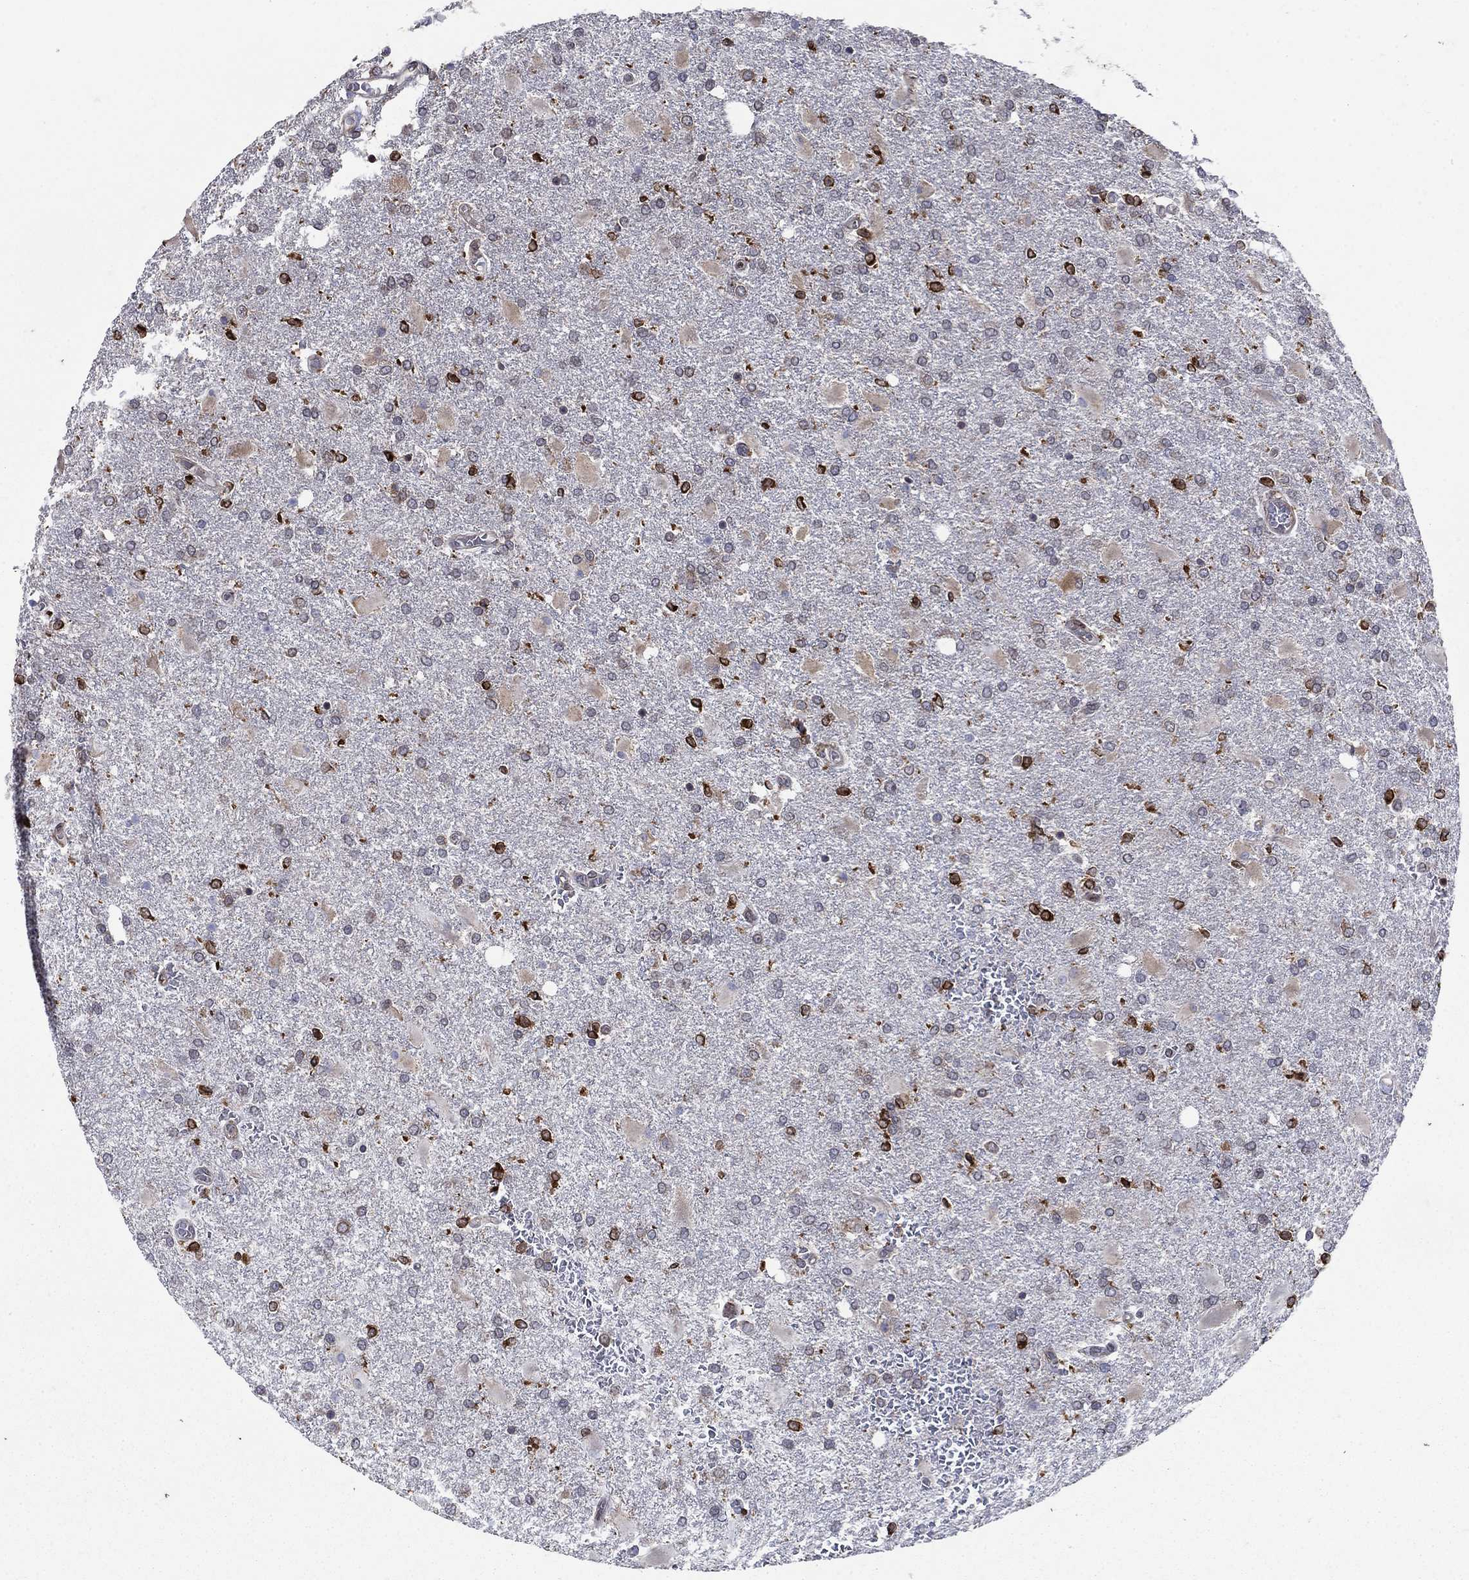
{"staining": {"intensity": "negative", "quantity": "none", "location": "none"}, "tissue": "glioma", "cell_type": "Tumor cells", "image_type": "cancer", "snomed": [{"axis": "morphology", "description": "Glioma, malignant, High grade"}, {"axis": "topography", "description": "Cerebral cortex"}], "caption": "An image of high-grade glioma (malignant) stained for a protein shows no brown staining in tumor cells. (DAB immunohistochemistry (IHC) with hematoxylin counter stain).", "gene": "DHRS7", "patient": {"sex": "male", "age": 79}}